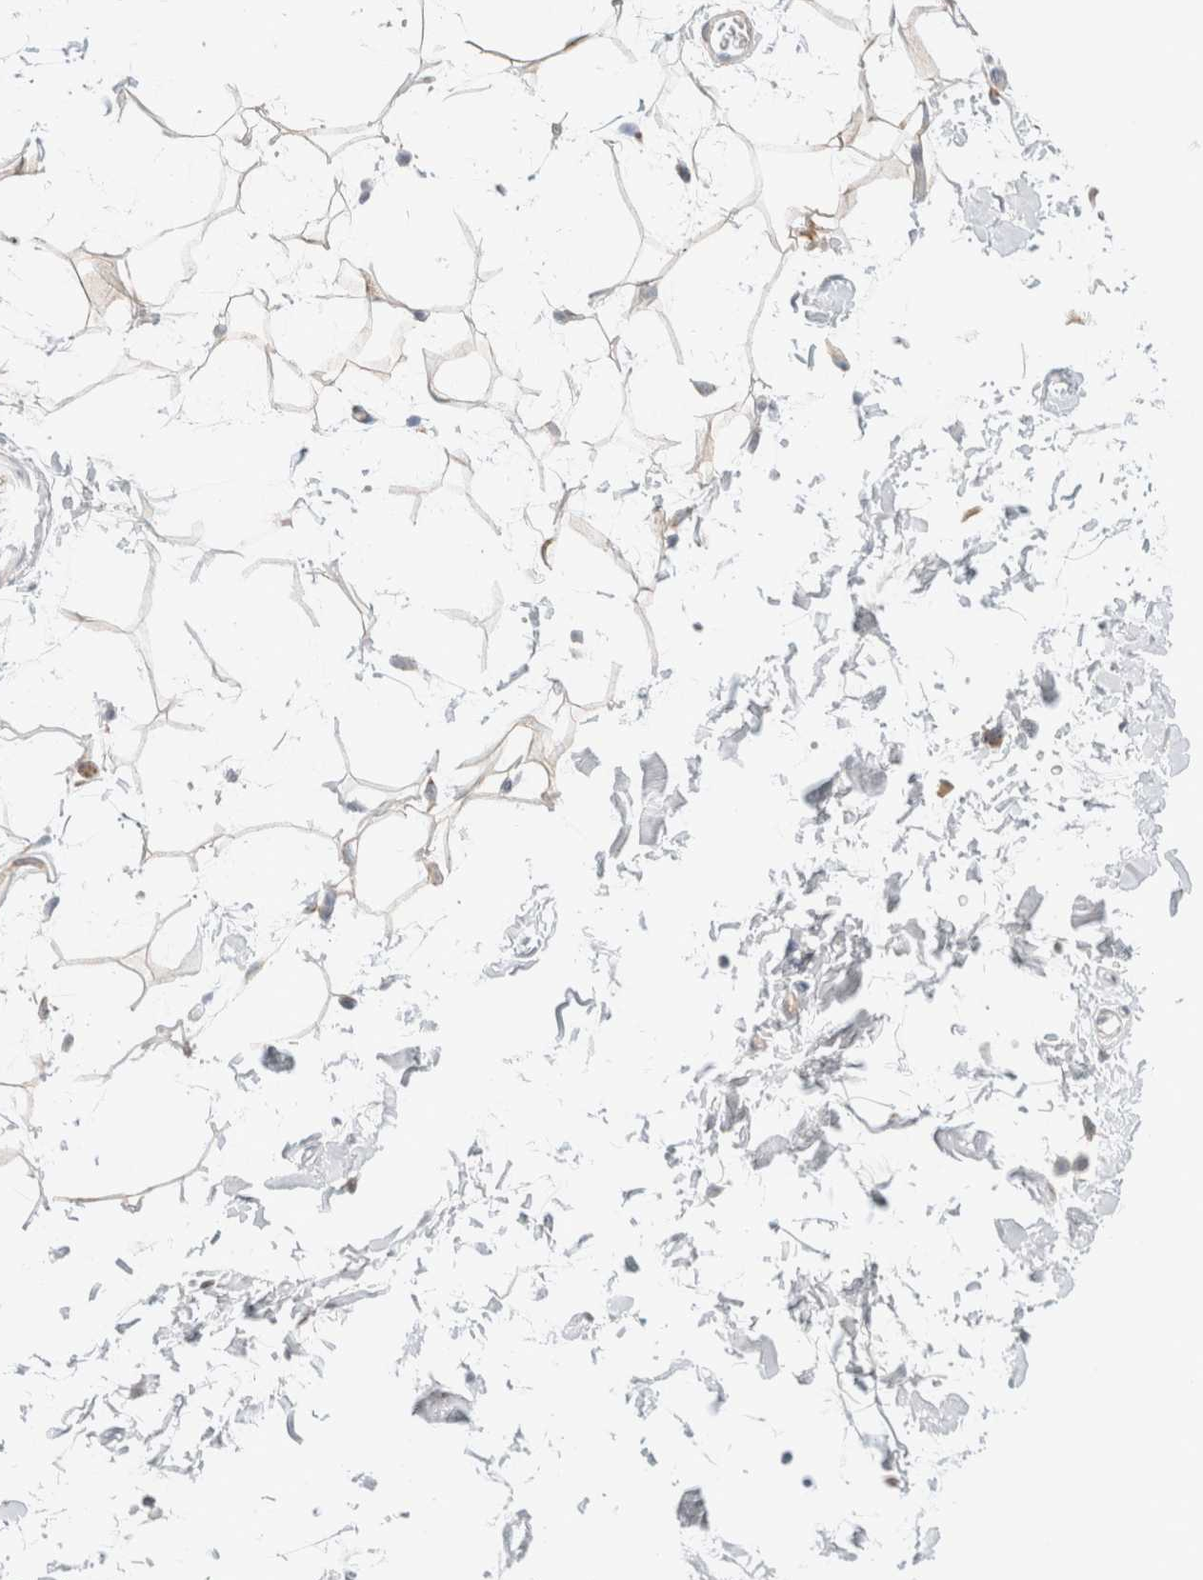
{"staining": {"intensity": "weak", "quantity": "<25%", "location": "cytoplasmic/membranous"}, "tissue": "adipose tissue", "cell_type": "Adipocytes", "image_type": "normal", "snomed": [{"axis": "morphology", "description": "Normal tissue, NOS"}, {"axis": "topography", "description": "Soft tissue"}], "caption": "This is an immunohistochemistry photomicrograph of benign adipose tissue. There is no staining in adipocytes.", "gene": "MRM3", "patient": {"sex": "male", "age": 72}}